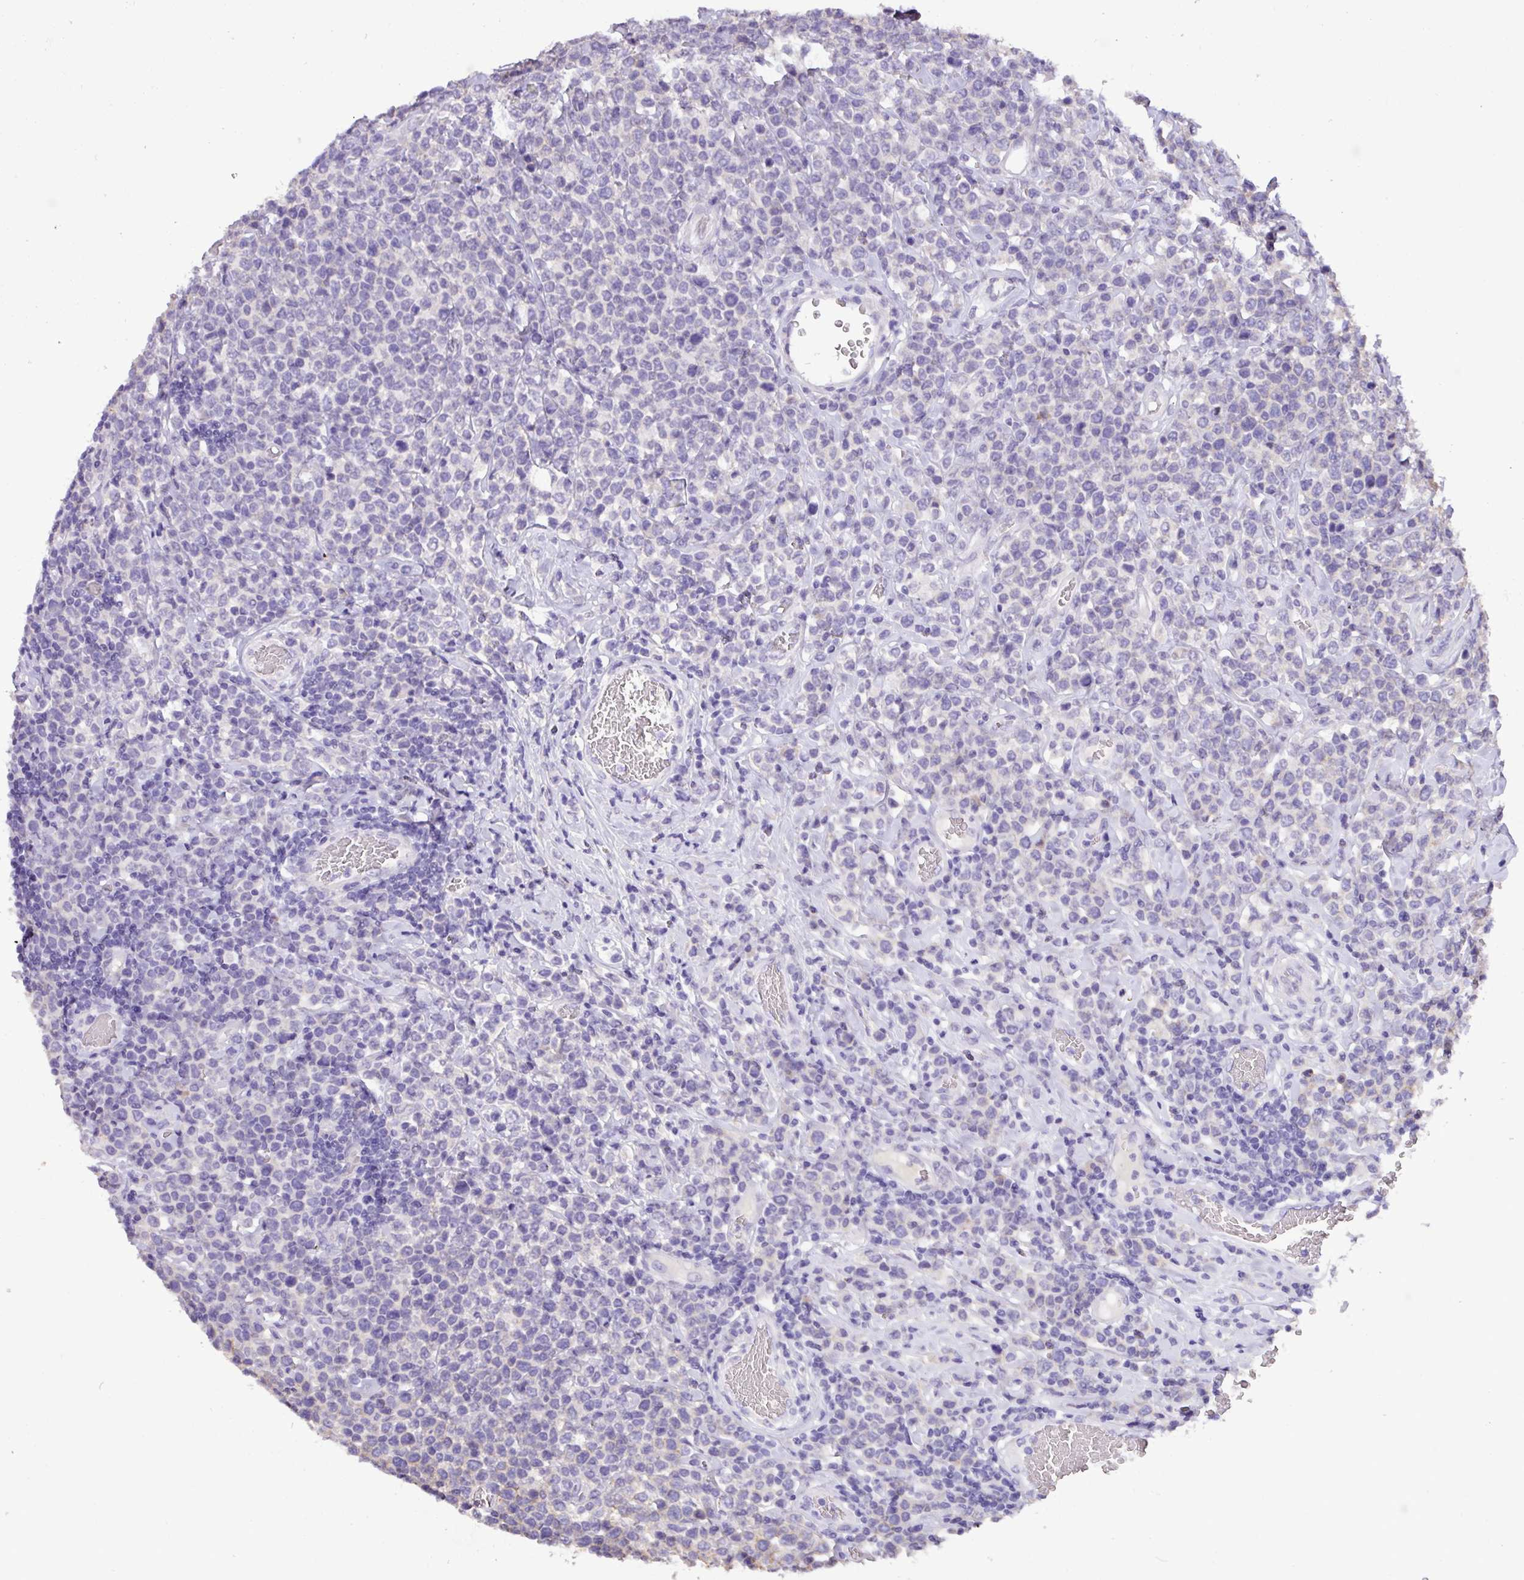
{"staining": {"intensity": "negative", "quantity": "none", "location": "none"}, "tissue": "lymphoma", "cell_type": "Tumor cells", "image_type": "cancer", "snomed": [{"axis": "morphology", "description": "Malignant lymphoma, non-Hodgkin's type, High grade"}, {"axis": "topography", "description": "Soft tissue"}], "caption": "This histopathology image is of lymphoma stained with IHC to label a protein in brown with the nuclei are counter-stained blue. There is no staining in tumor cells.", "gene": "EPCAM", "patient": {"sex": "female", "age": 56}}